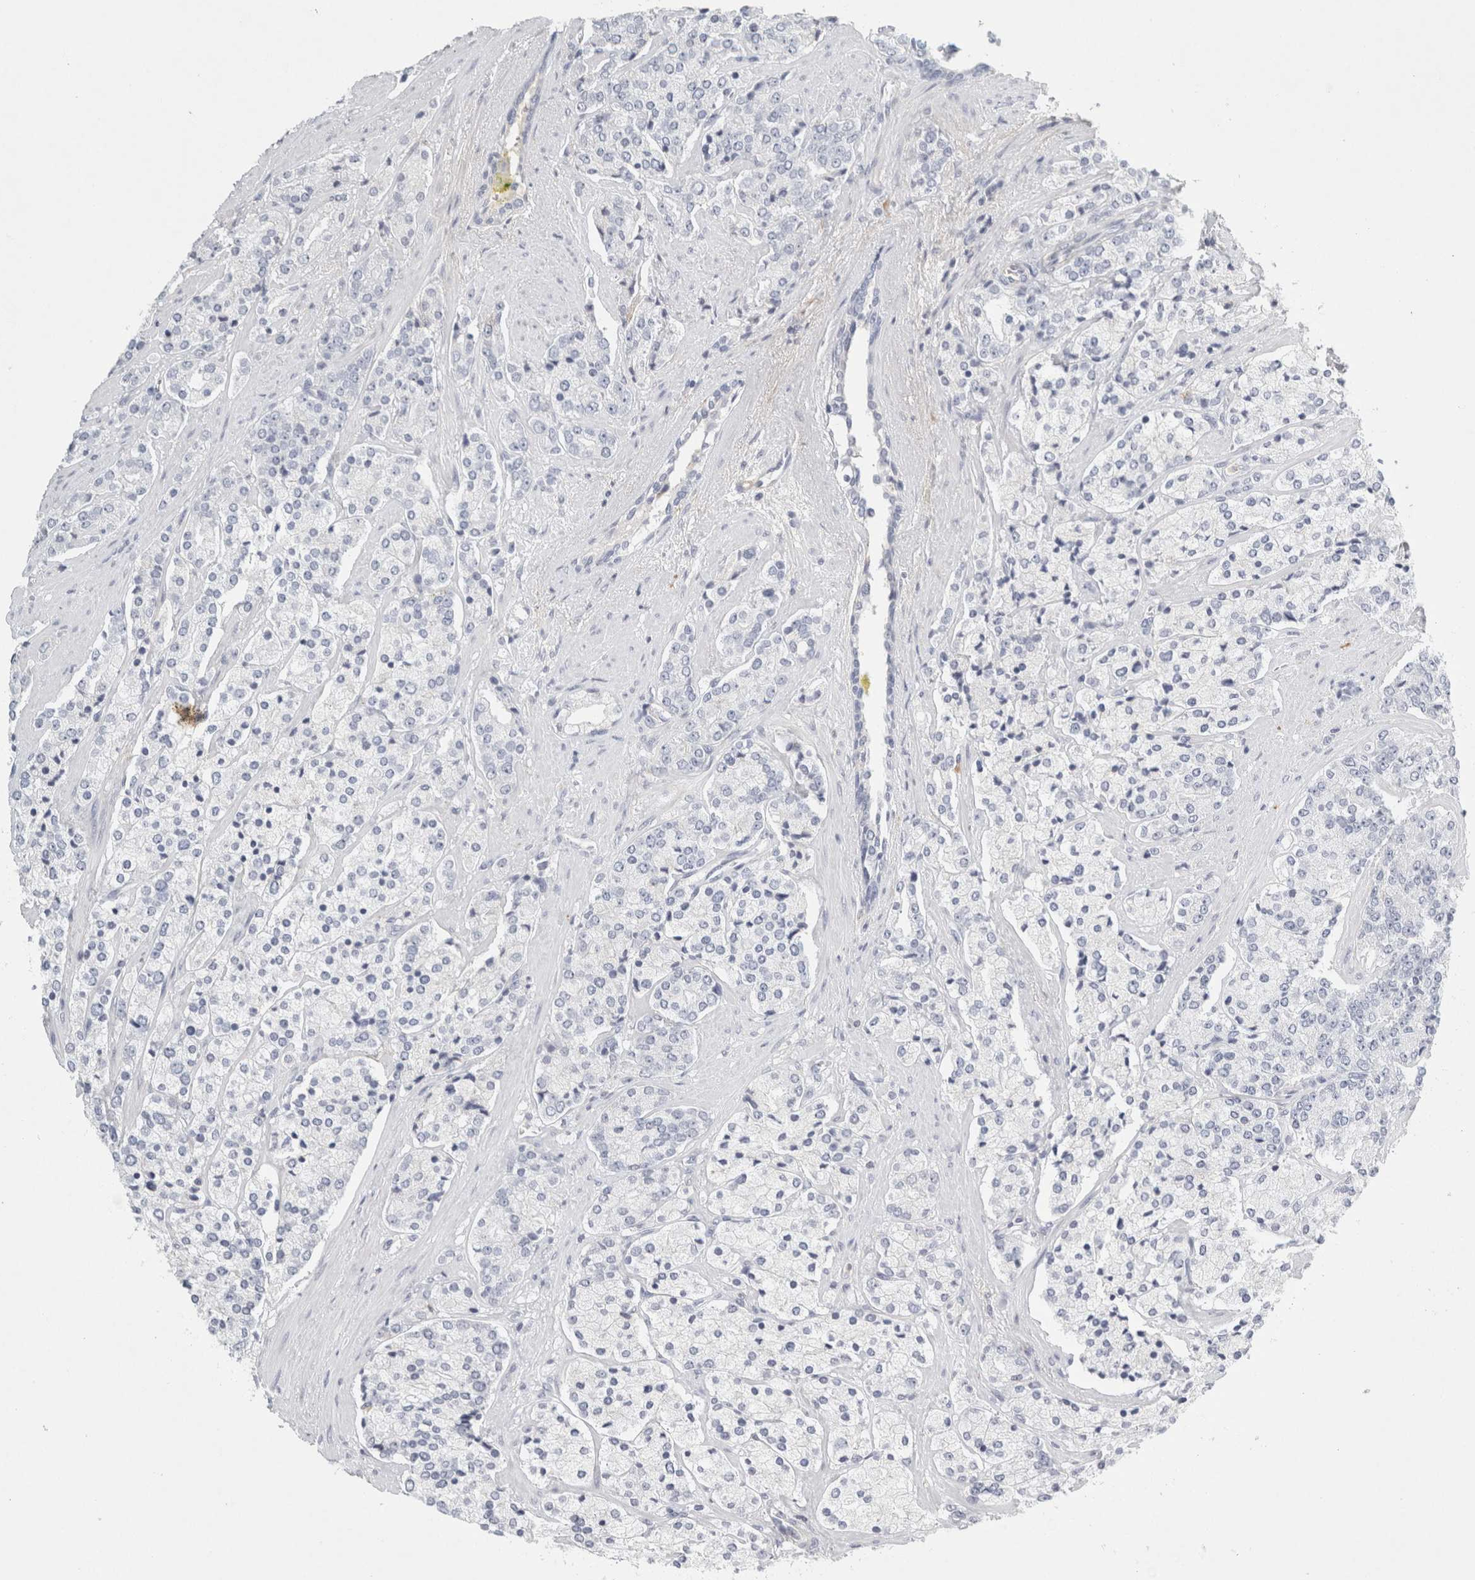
{"staining": {"intensity": "negative", "quantity": "none", "location": "none"}, "tissue": "prostate cancer", "cell_type": "Tumor cells", "image_type": "cancer", "snomed": [{"axis": "morphology", "description": "Adenocarcinoma, High grade"}, {"axis": "topography", "description": "Prostate"}], "caption": "The image shows no staining of tumor cells in prostate cancer (adenocarcinoma (high-grade)).", "gene": "FGL2", "patient": {"sex": "male", "age": 71}}